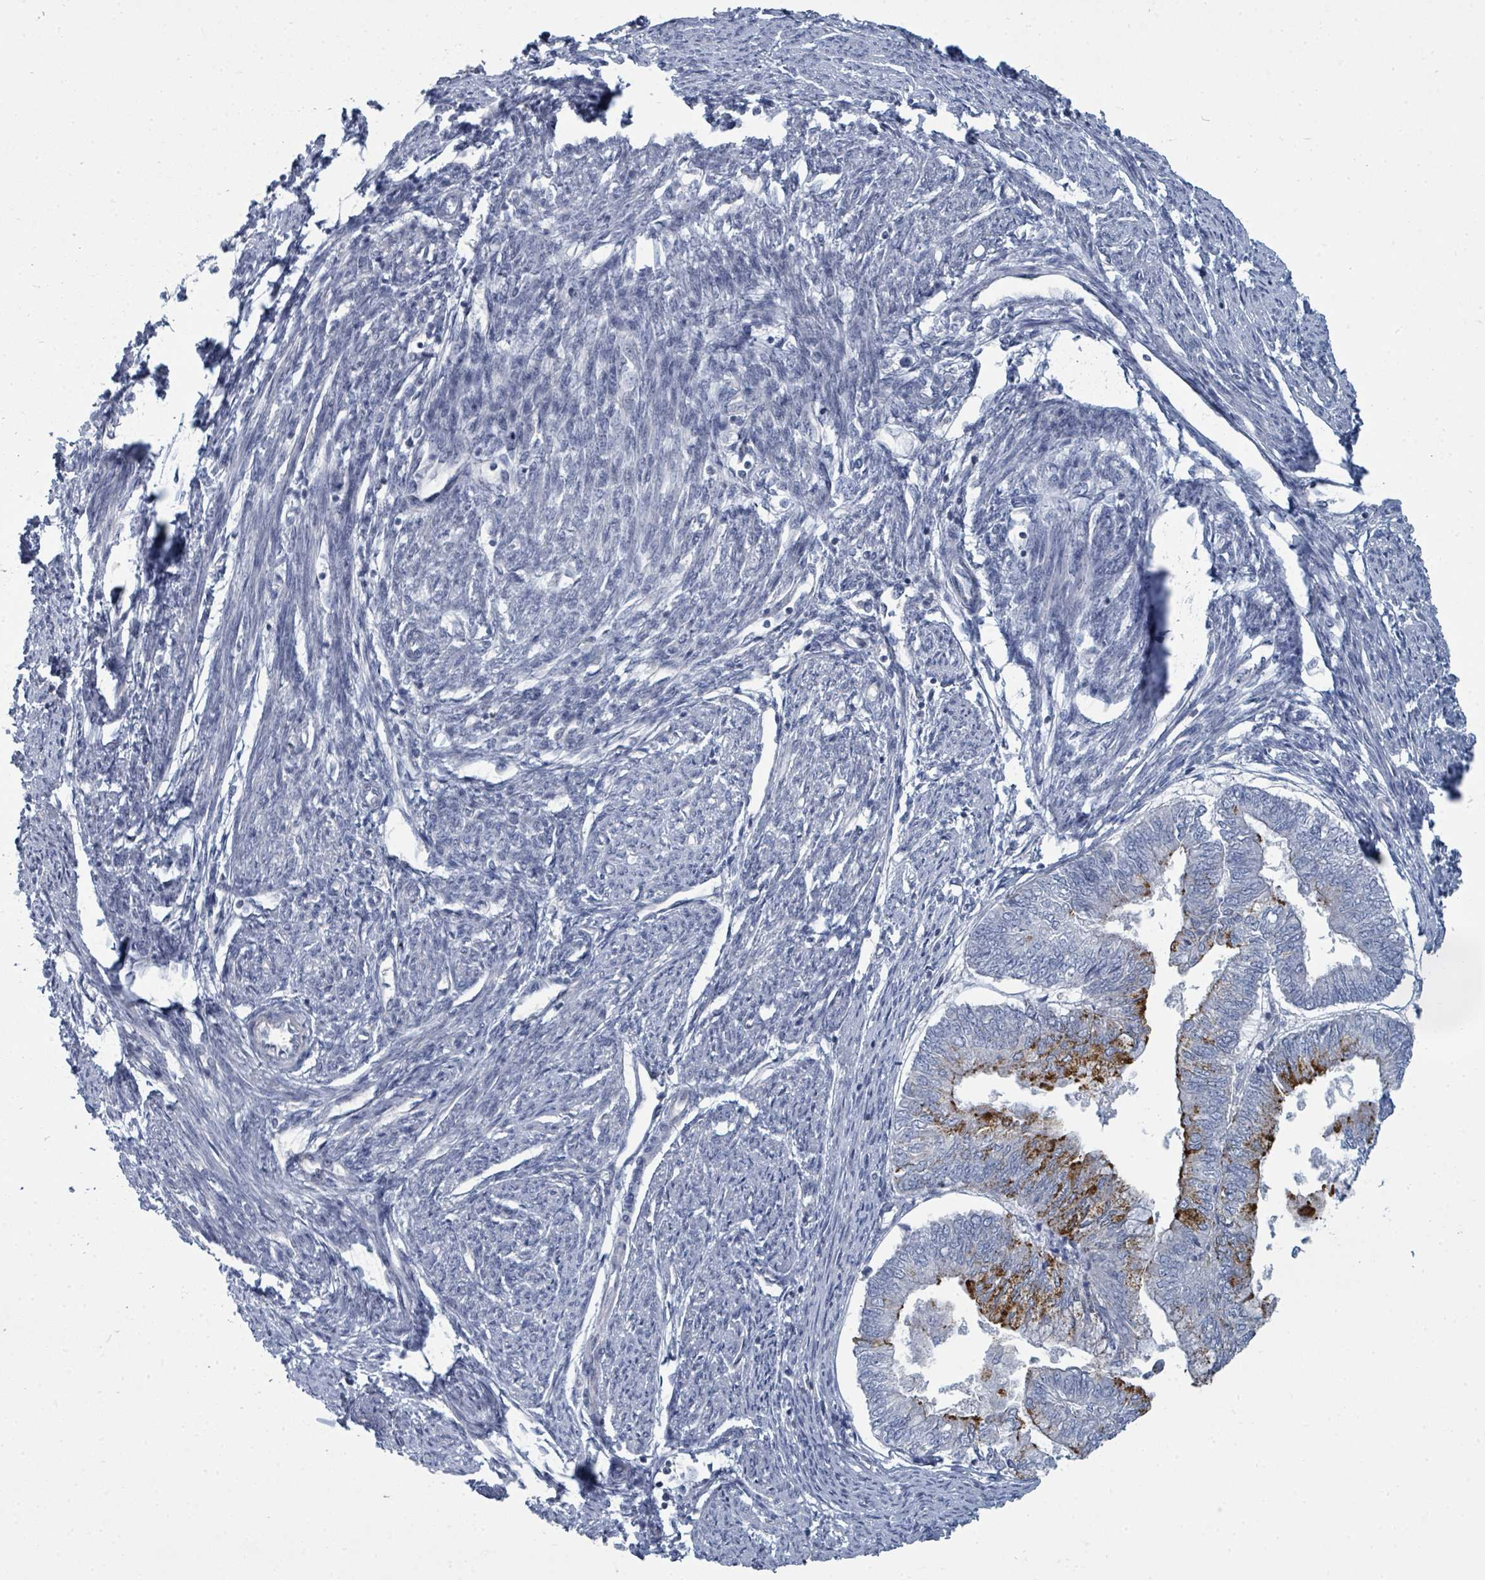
{"staining": {"intensity": "negative", "quantity": "none", "location": "none"}, "tissue": "smooth muscle", "cell_type": "Smooth muscle cells", "image_type": "normal", "snomed": [{"axis": "morphology", "description": "Normal tissue, NOS"}, {"axis": "topography", "description": "Smooth muscle"}, {"axis": "topography", "description": "Uterus"}], "caption": "Smooth muscle cells show no significant staining in benign smooth muscle. Nuclei are stained in blue.", "gene": "SLC25A45", "patient": {"sex": "female", "age": 59}}